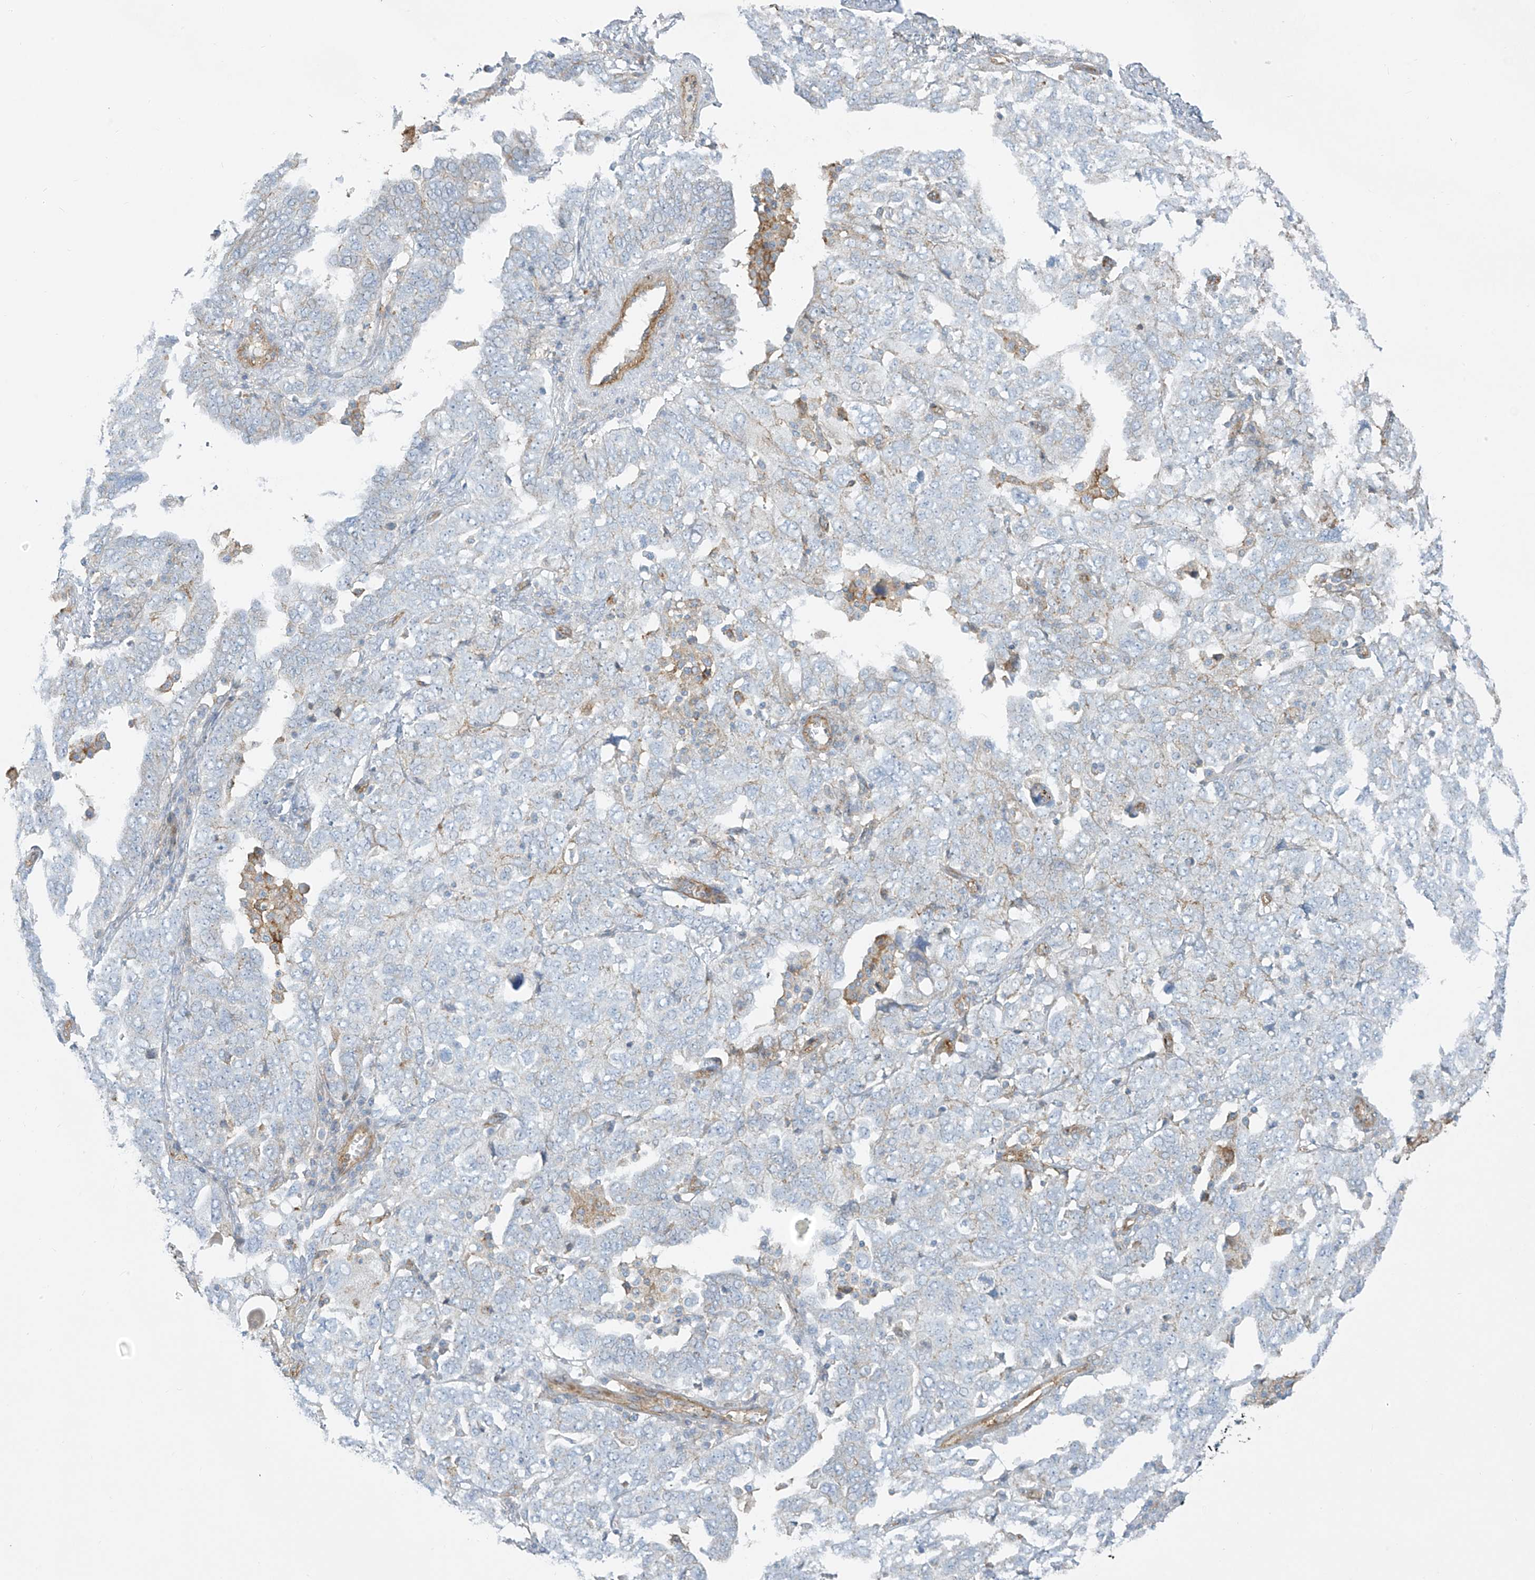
{"staining": {"intensity": "negative", "quantity": "none", "location": "none"}, "tissue": "ovarian cancer", "cell_type": "Tumor cells", "image_type": "cancer", "snomed": [{"axis": "morphology", "description": "Carcinoma, endometroid"}, {"axis": "topography", "description": "Ovary"}], "caption": "DAB (3,3'-diaminobenzidine) immunohistochemical staining of human ovarian endometroid carcinoma demonstrates no significant expression in tumor cells.", "gene": "VAMP5", "patient": {"sex": "female", "age": 62}}